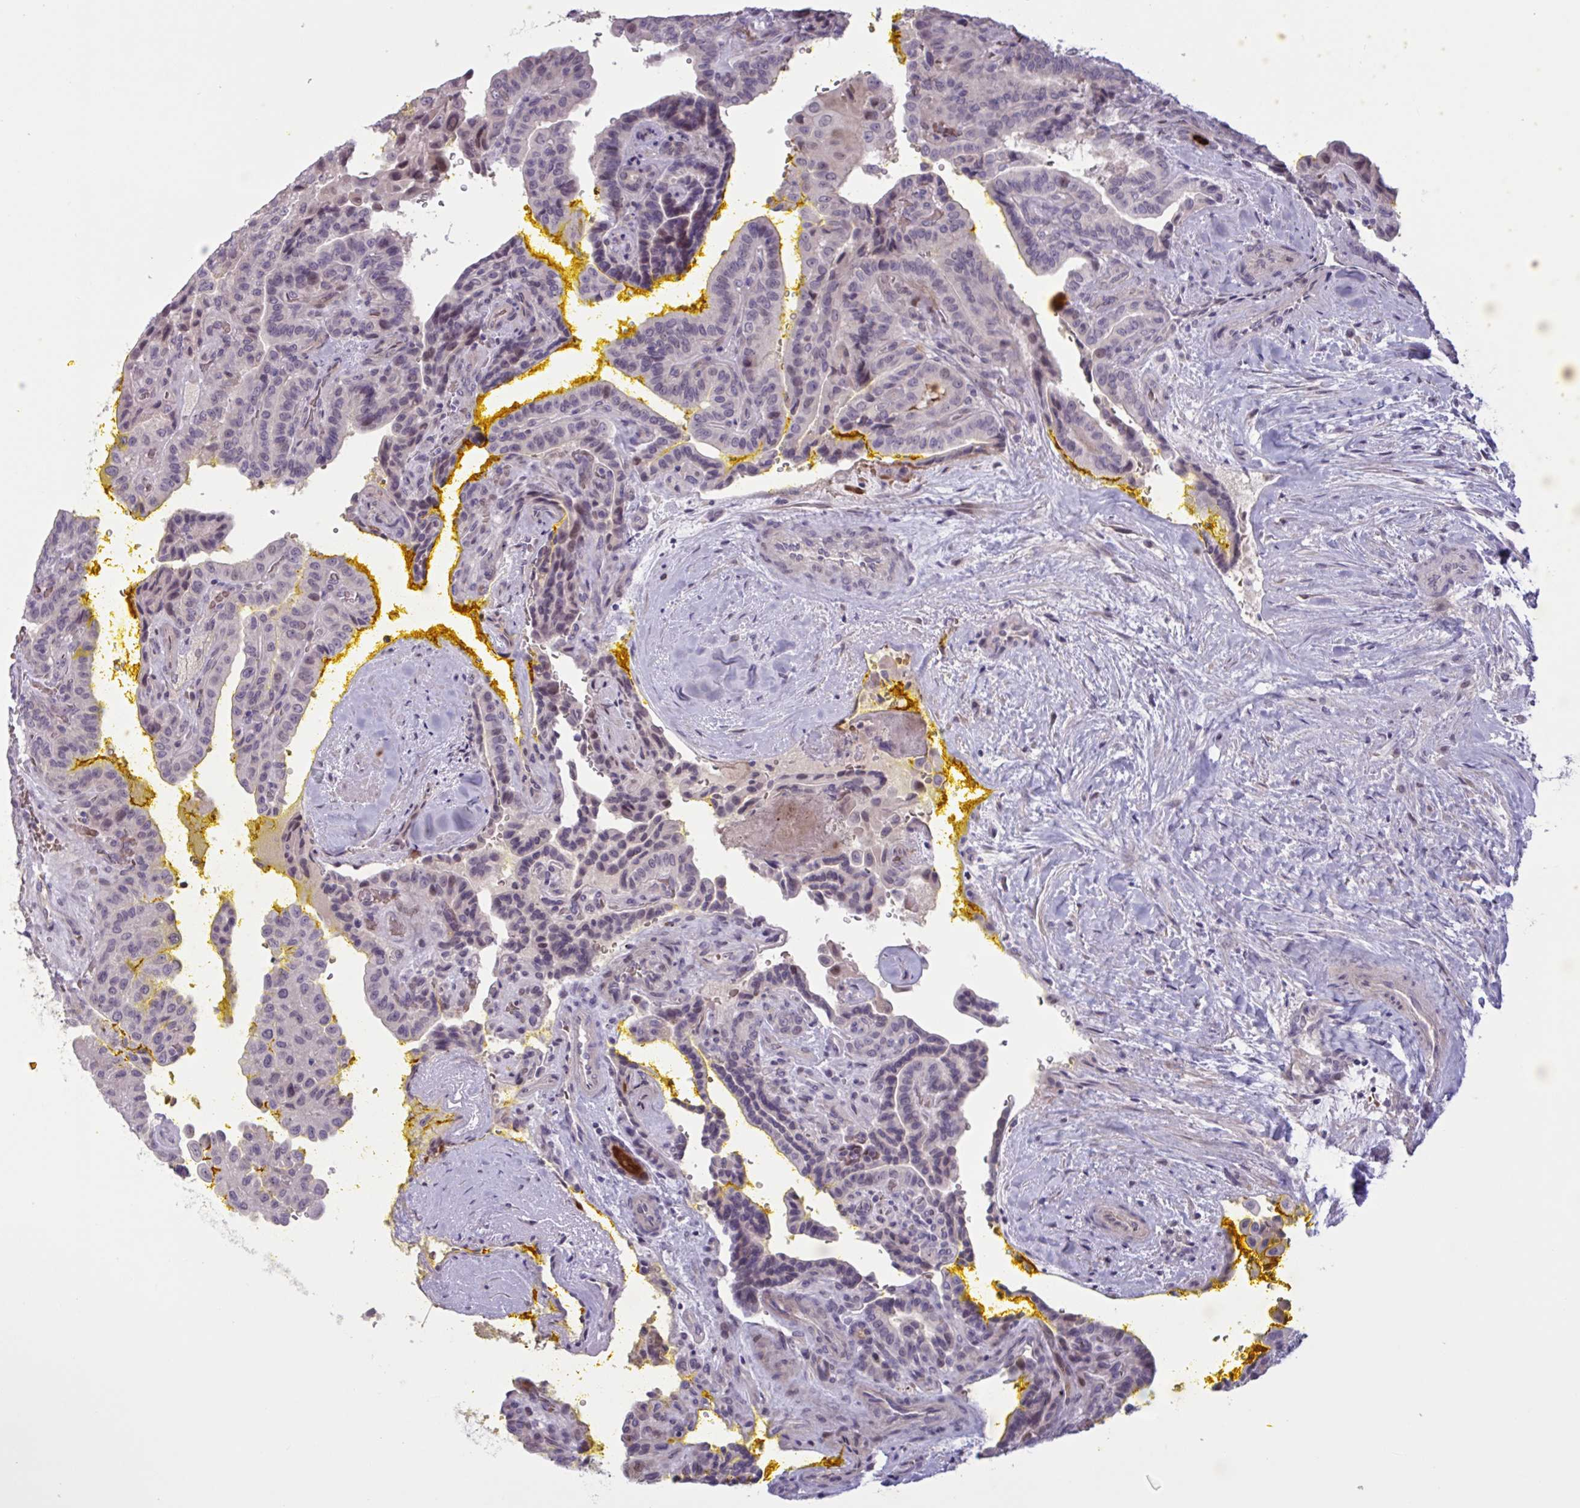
{"staining": {"intensity": "negative", "quantity": "none", "location": "none"}, "tissue": "thyroid cancer", "cell_type": "Tumor cells", "image_type": "cancer", "snomed": [{"axis": "morphology", "description": "Papillary adenocarcinoma, NOS"}, {"axis": "topography", "description": "Thyroid gland"}], "caption": "Immunohistochemistry (IHC) micrograph of thyroid cancer stained for a protein (brown), which demonstrates no staining in tumor cells.", "gene": "RFPL4B", "patient": {"sex": "male", "age": 87}}